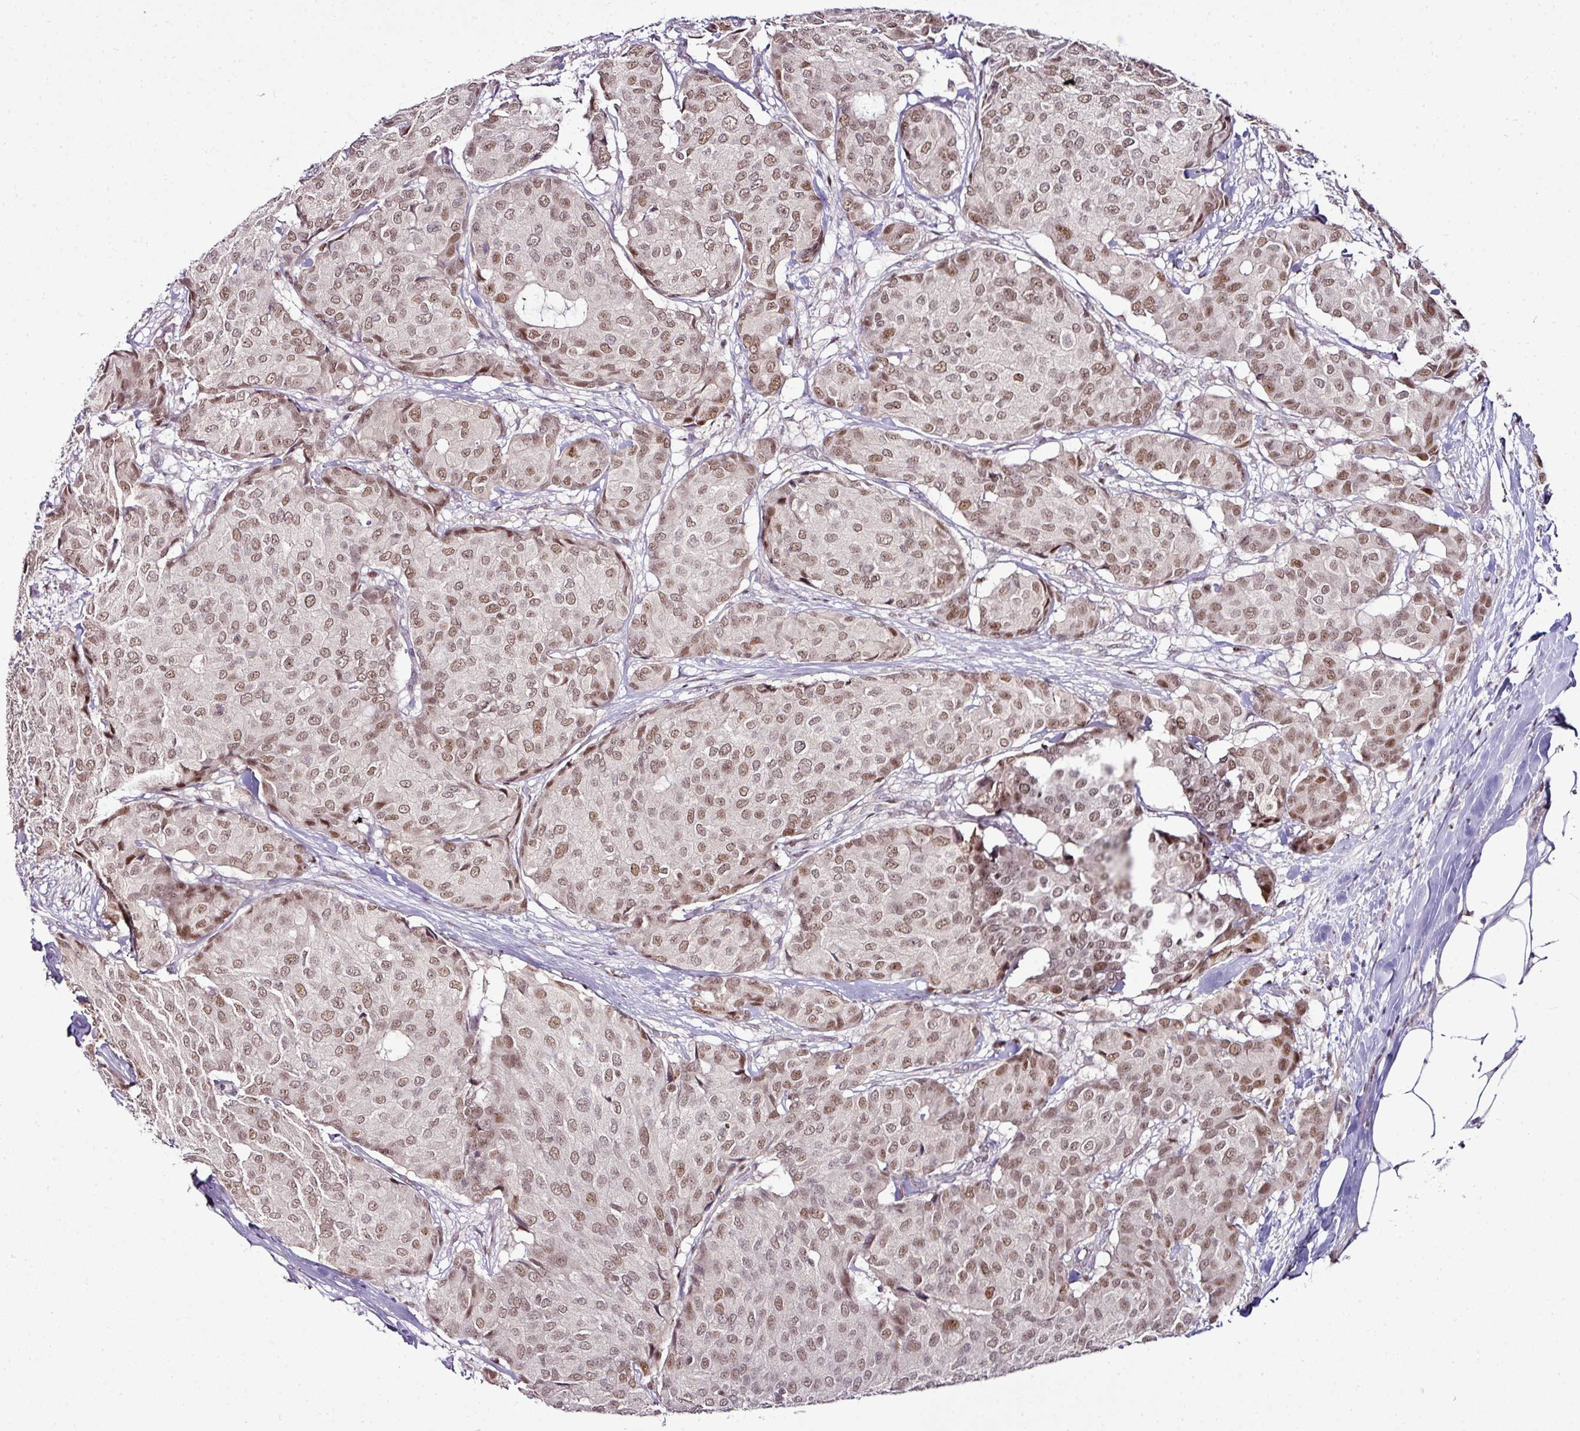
{"staining": {"intensity": "moderate", "quantity": ">75%", "location": "nuclear"}, "tissue": "breast cancer", "cell_type": "Tumor cells", "image_type": "cancer", "snomed": [{"axis": "morphology", "description": "Duct carcinoma"}, {"axis": "topography", "description": "Breast"}], "caption": "Approximately >75% of tumor cells in human breast cancer reveal moderate nuclear protein positivity as visualized by brown immunohistochemical staining.", "gene": "KLF16", "patient": {"sex": "female", "age": 75}}